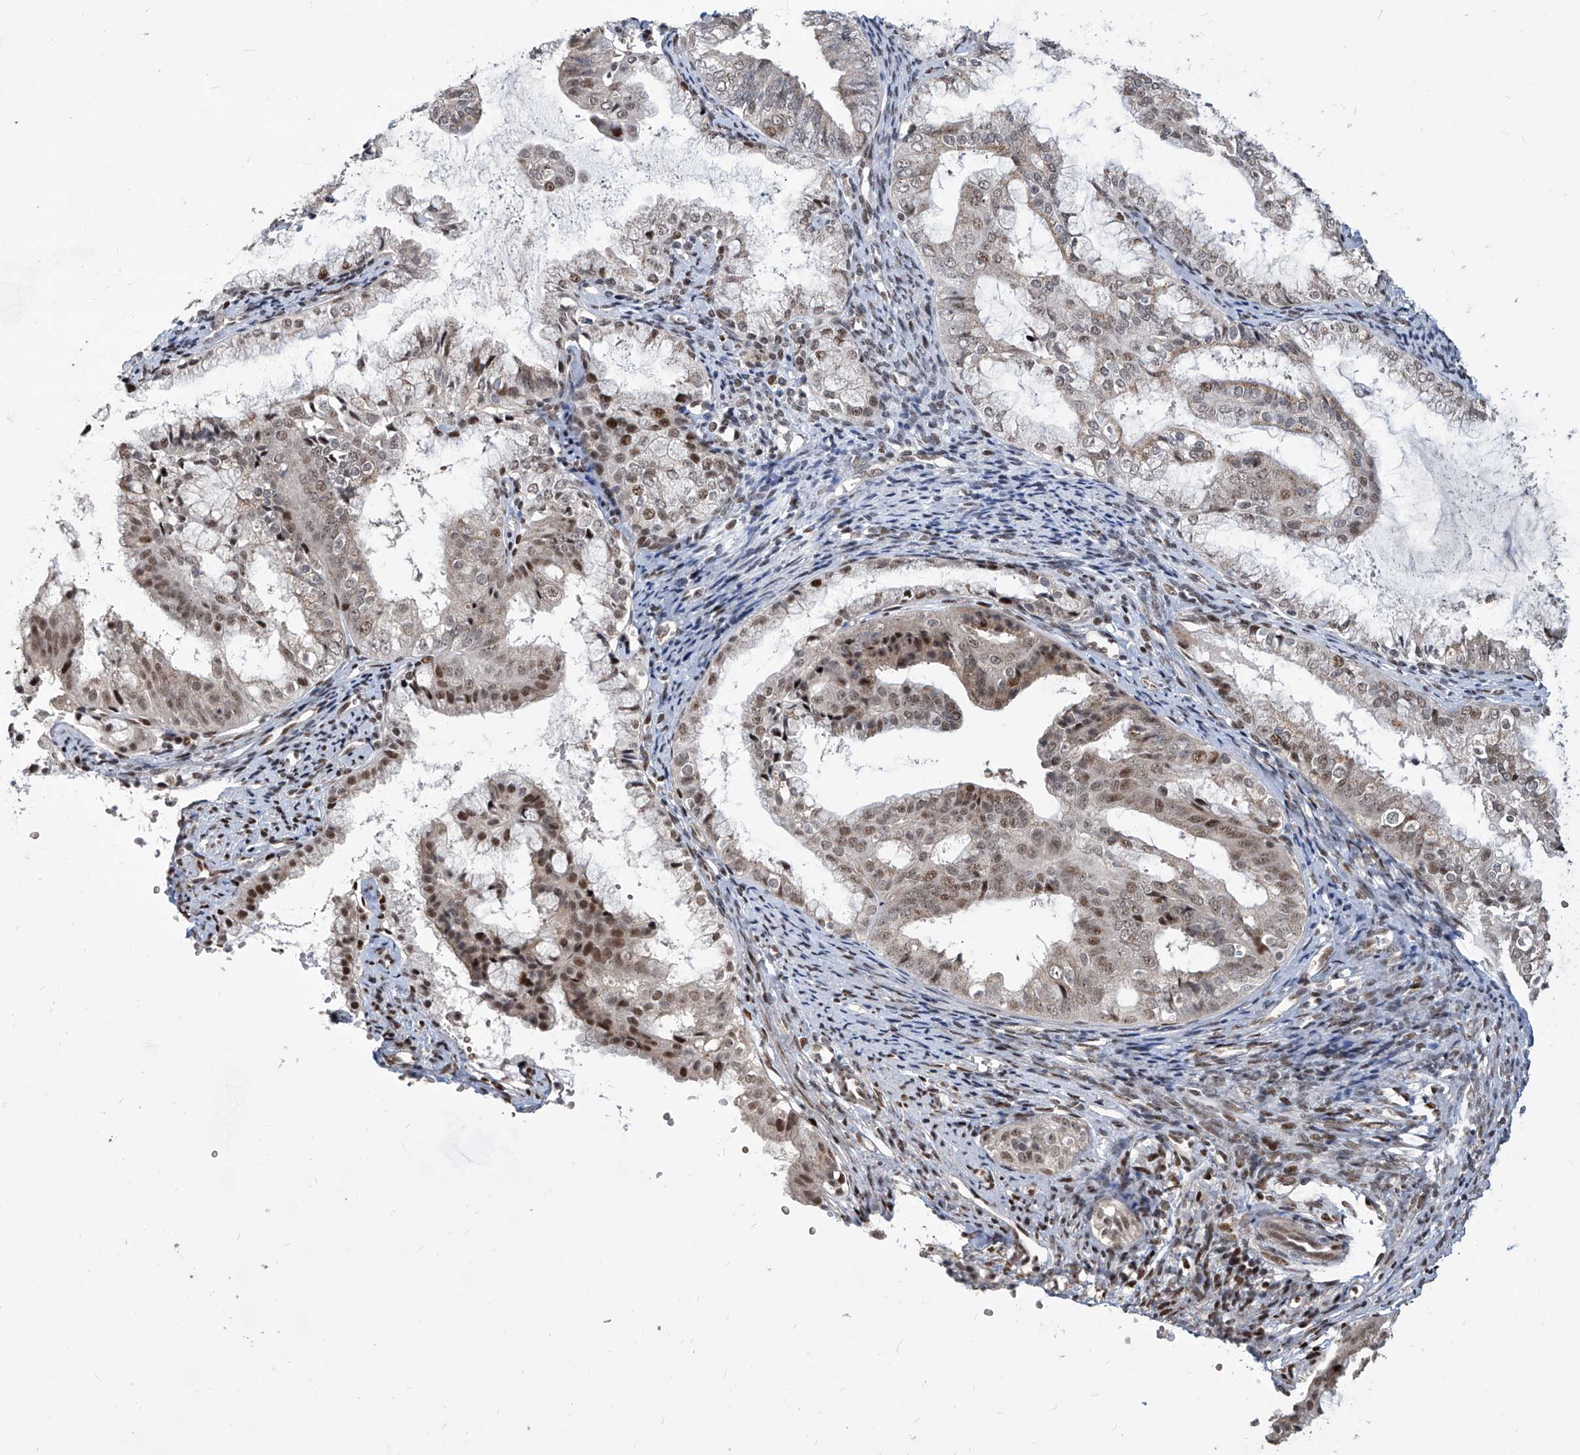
{"staining": {"intensity": "moderate", "quantity": "25%-75%", "location": "nuclear"}, "tissue": "endometrial cancer", "cell_type": "Tumor cells", "image_type": "cancer", "snomed": [{"axis": "morphology", "description": "Adenocarcinoma, NOS"}, {"axis": "topography", "description": "Endometrium"}], "caption": "Tumor cells reveal medium levels of moderate nuclear expression in about 25%-75% of cells in human endometrial cancer. (Stains: DAB in brown, nuclei in blue, Microscopy: brightfield microscopy at high magnification).", "gene": "IRF2", "patient": {"sex": "female", "age": 63}}